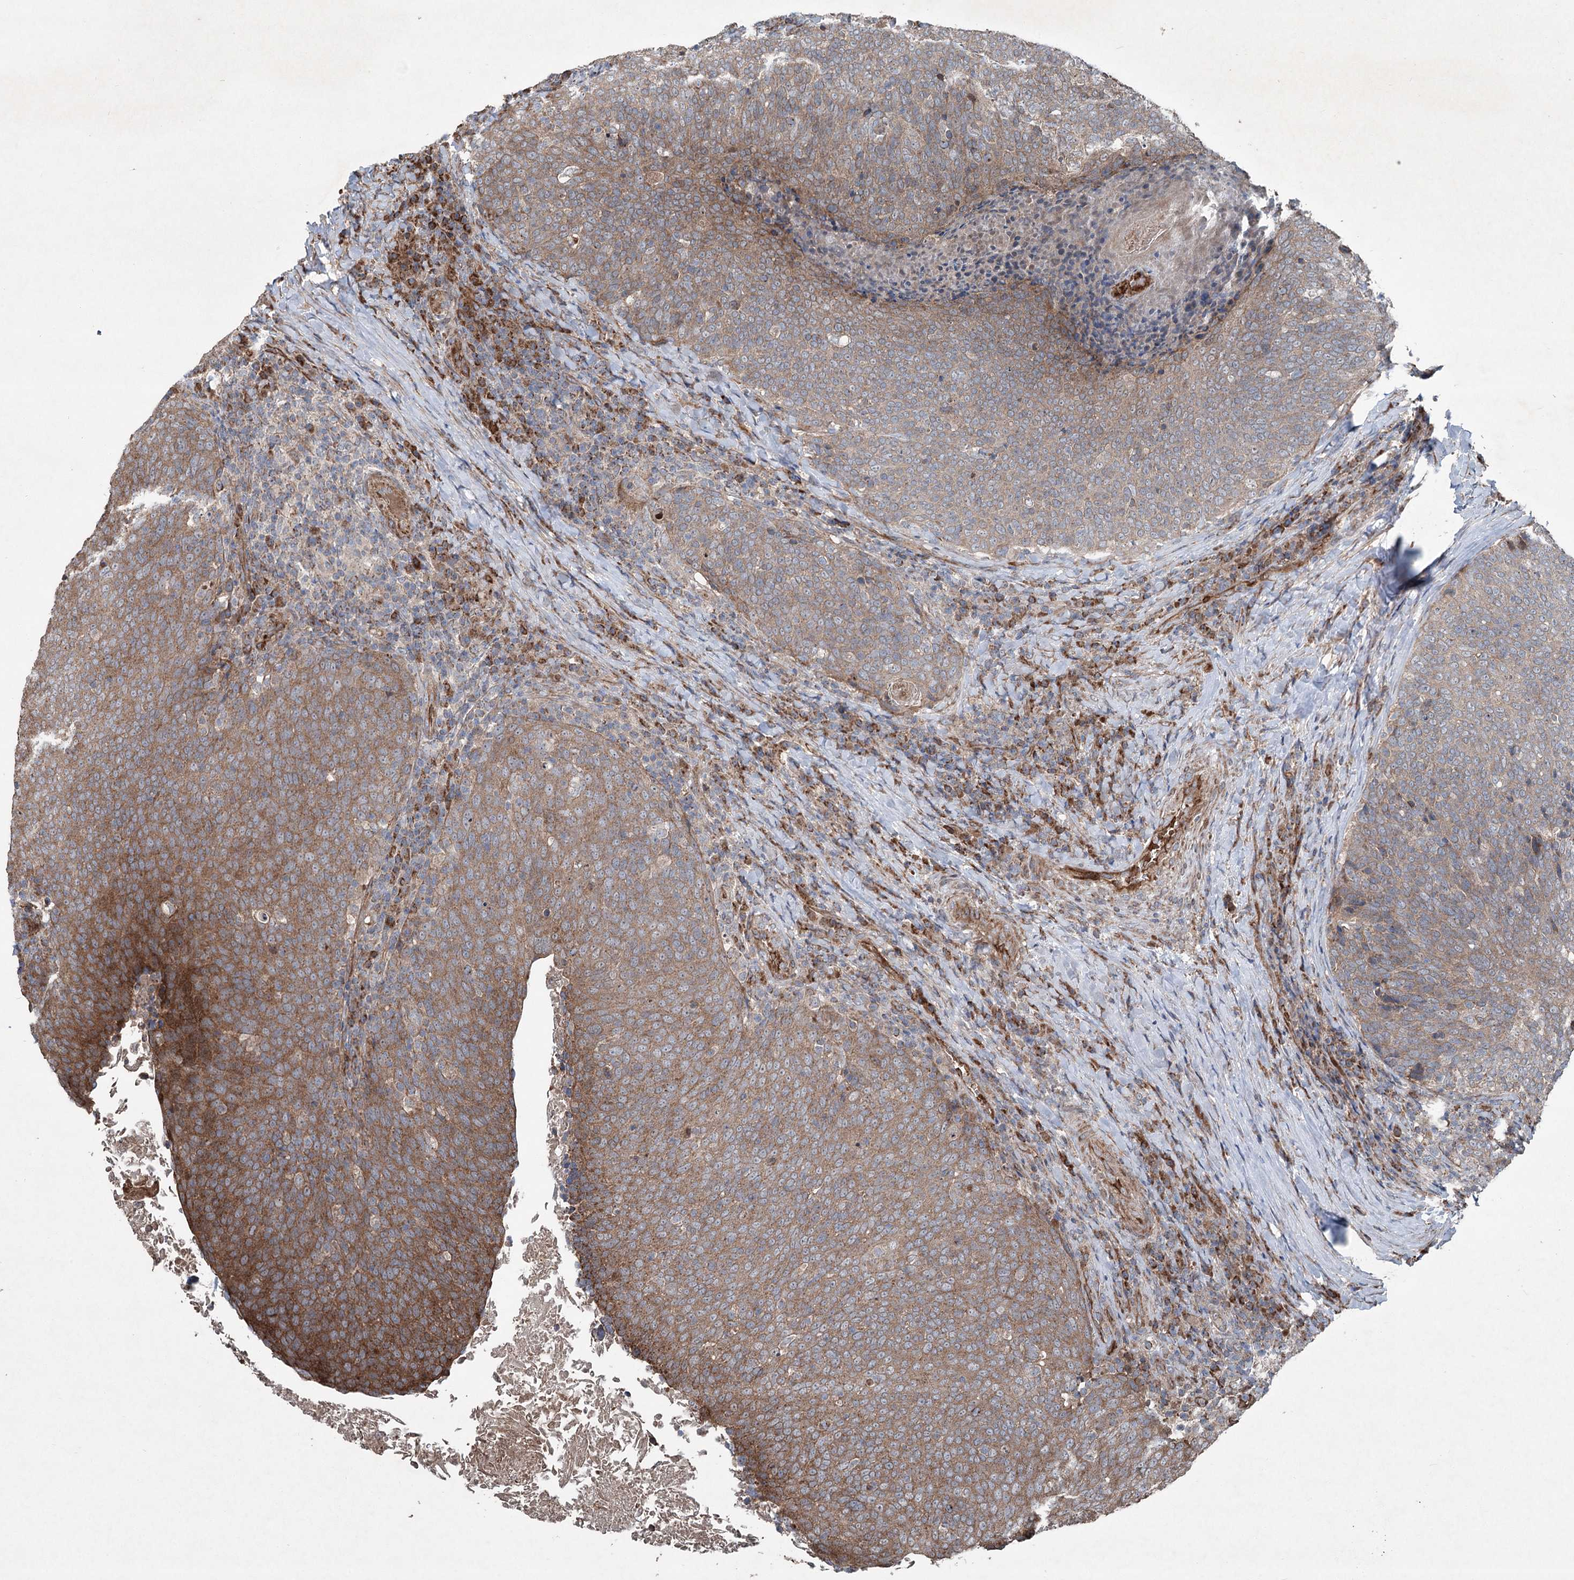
{"staining": {"intensity": "moderate", "quantity": ">75%", "location": "cytoplasmic/membranous"}, "tissue": "head and neck cancer", "cell_type": "Tumor cells", "image_type": "cancer", "snomed": [{"axis": "morphology", "description": "Squamous cell carcinoma, NOS"}, {"axis": "morphology", "description": "Squamous cell carcinoma, metastatic, NOS"}, {"axis": "topography", "description": "Lymph node"}, {"axis": "topography", "description": "Head-Neck"}], "caption": "Squamous cell carcinoma (head and neck) stained for a protein (brown) shows moderate cytoplasmic/membranous positive staining in approximately >75% of tumor cells.", "gene": "SERINC5", "patient": {"sex": "male", "age": 62}}